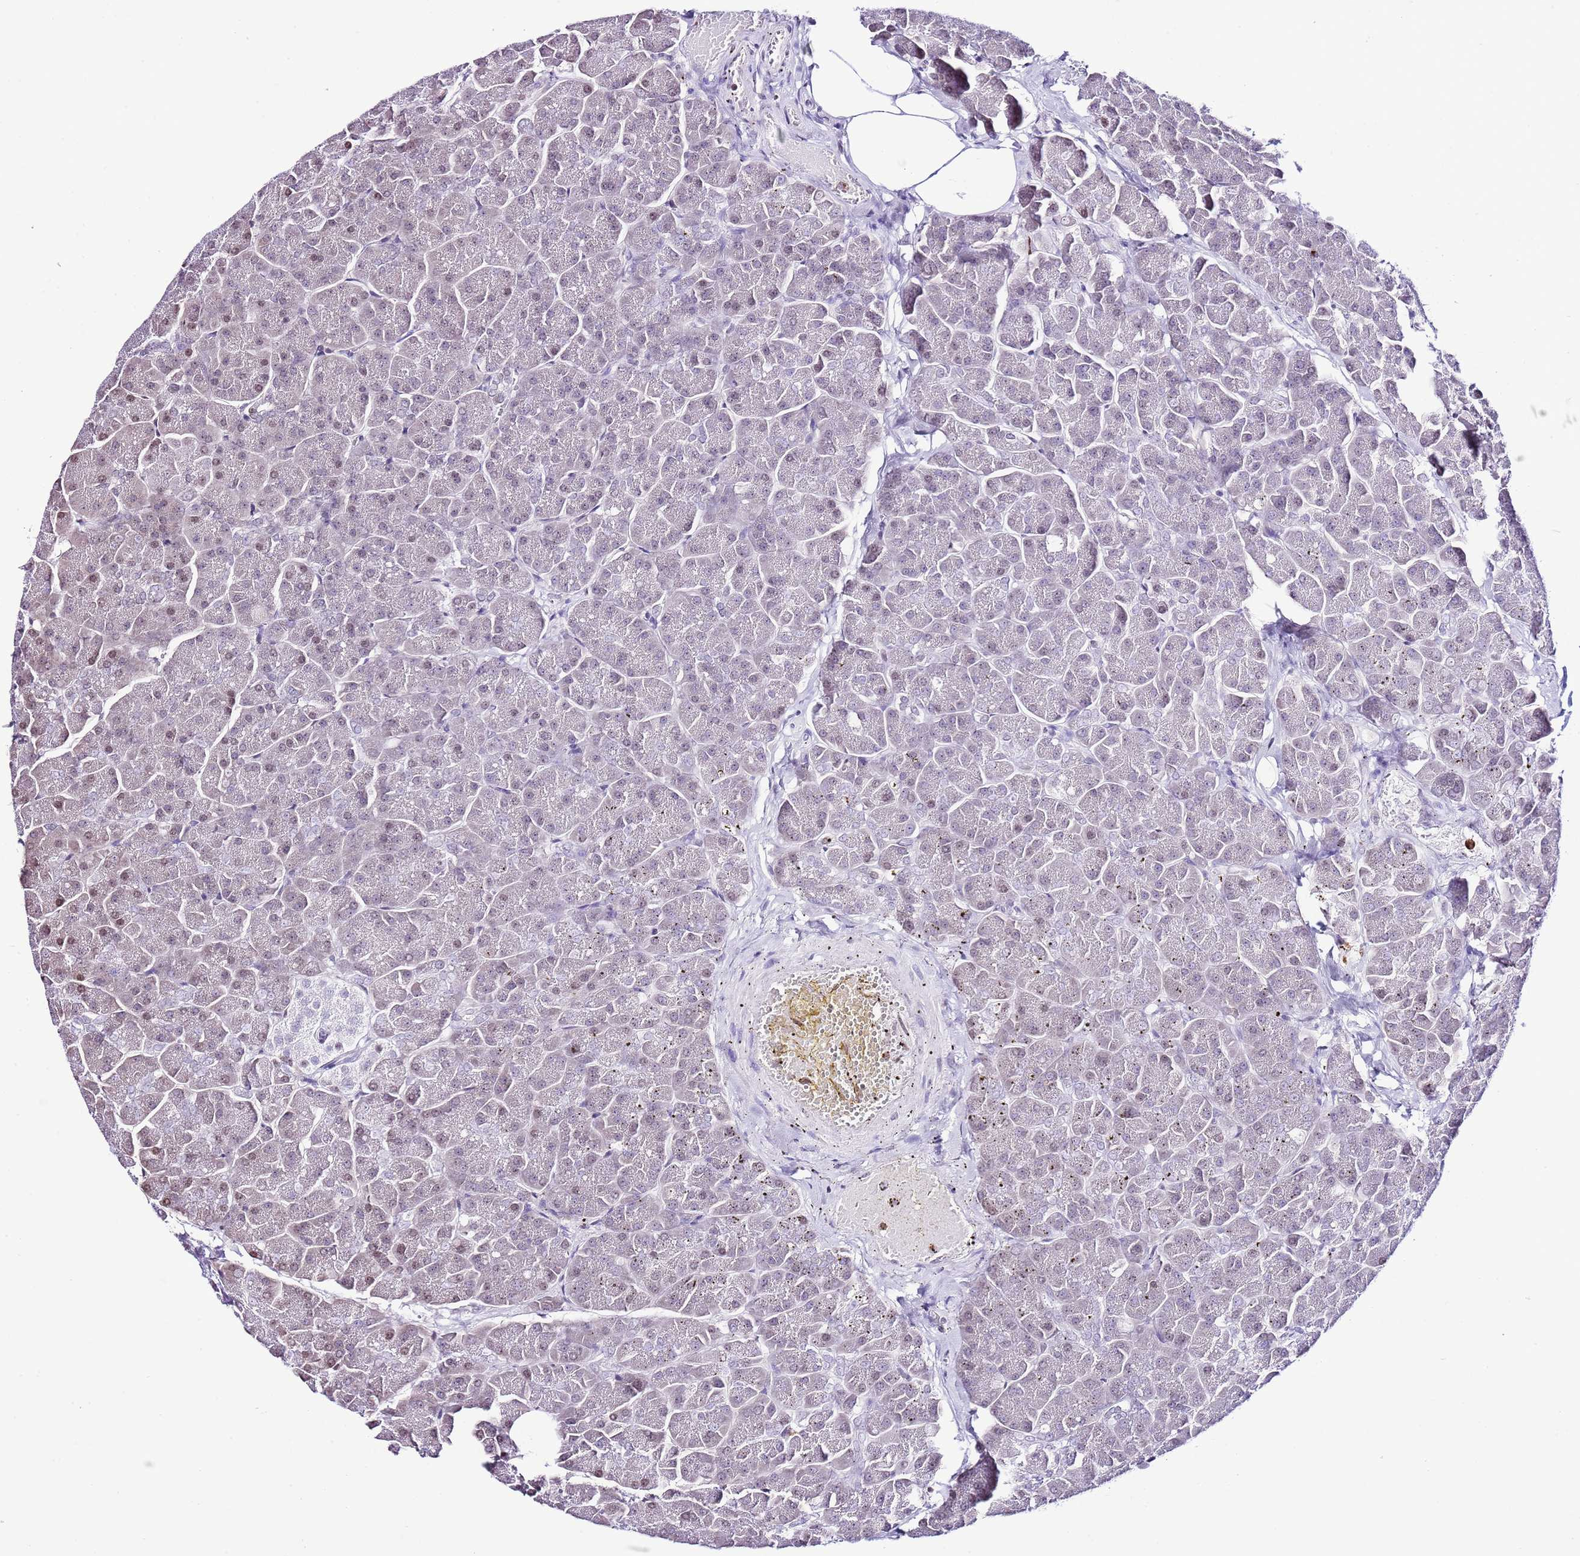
{"staining": {"intensity": "weak", "quantity": "<25%", "location": "nuclear"}, "tissue": "pancreas", "cell_type": "Exocrine glandular cells", "image_type": "normal", "snomed": [{"axis": "morphology", "description": "Normal tissue, NOS"}, {"axis": "topography", "description": "Pancreas"}, {"axis": "topography", "description": "Peripheral nerve tissue"}], "caption": "Pancreas was stained to show a protein in brown. There is no significant staining in exocrine glandular cells. (Stains: DAB (3,3'-diaminobenzidine) immunohistochemistry (IHC) with hematoxylin counter stain, Microscopy: brightfield microscopy at high magnification).", "gene": "PRR15", "patient": {"sex": "male", "age": 54}}